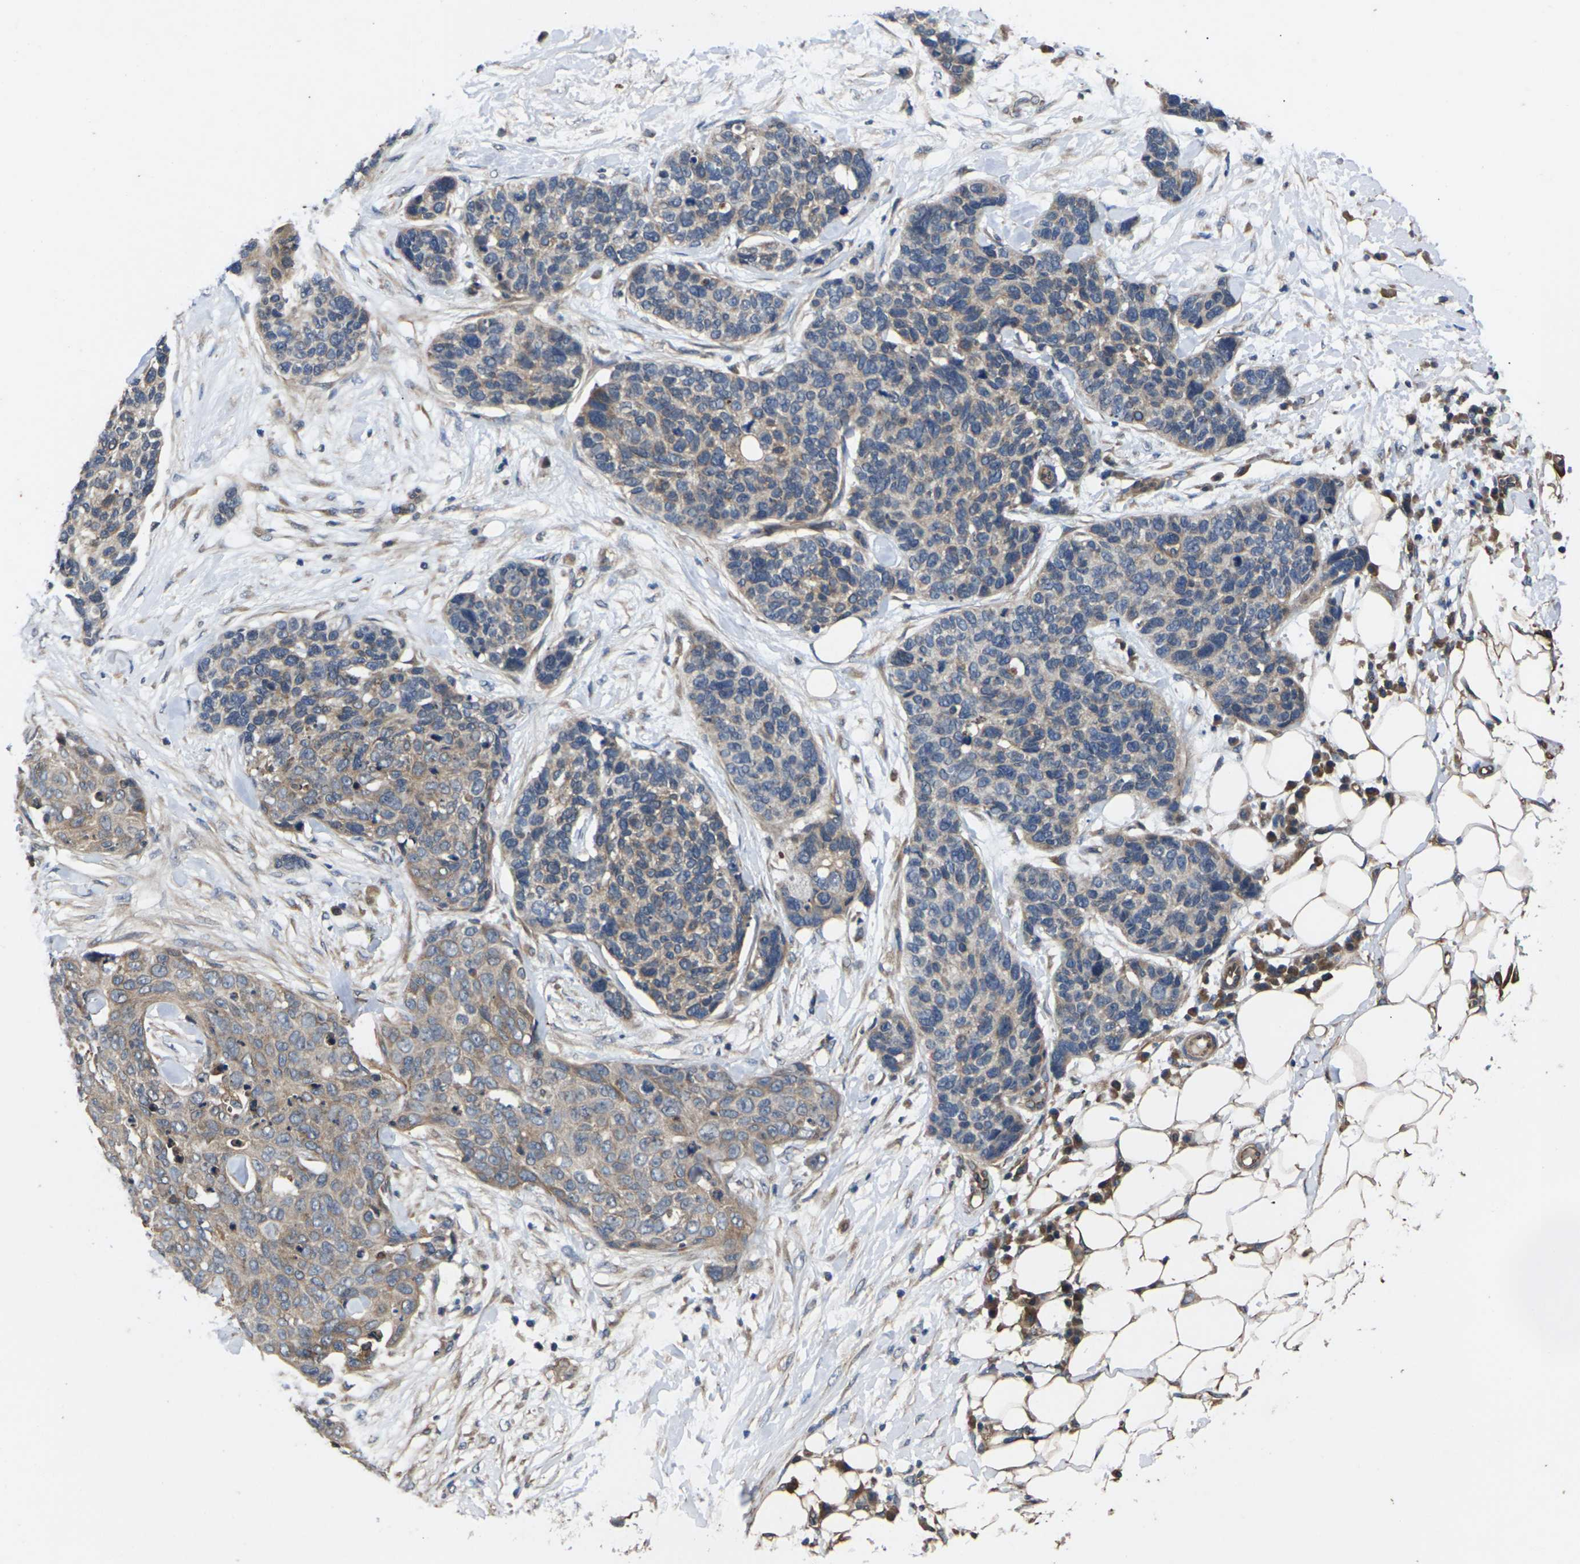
{"staining": {"intensity": "moderate", "quantity": ">75%", "location": "cytoplasmic/membranous"}, "tissue": "skin cancer", "cell_type": "Tumor cells", "image_type": "cancer", "snomed": [{"axis": "morphology", "description": "Squamous cell carcinoma in situ, NOS"}, {"axis": "morphology", "description": "Squamous cell carcinoma, NOS"}, {"axis": "topography", "description": "Skin"}], "caption": "This micrograph exhibits skin cancer stained with immunohistochemistry (IHC) to label a protein in brown. The cytoplasmic/membranous of tumor cells show moderate positivity for the protein. Nuclei are counter-stained blue.", "gene": "DKK2", "patient": {"sex": "male", "age": 93}}